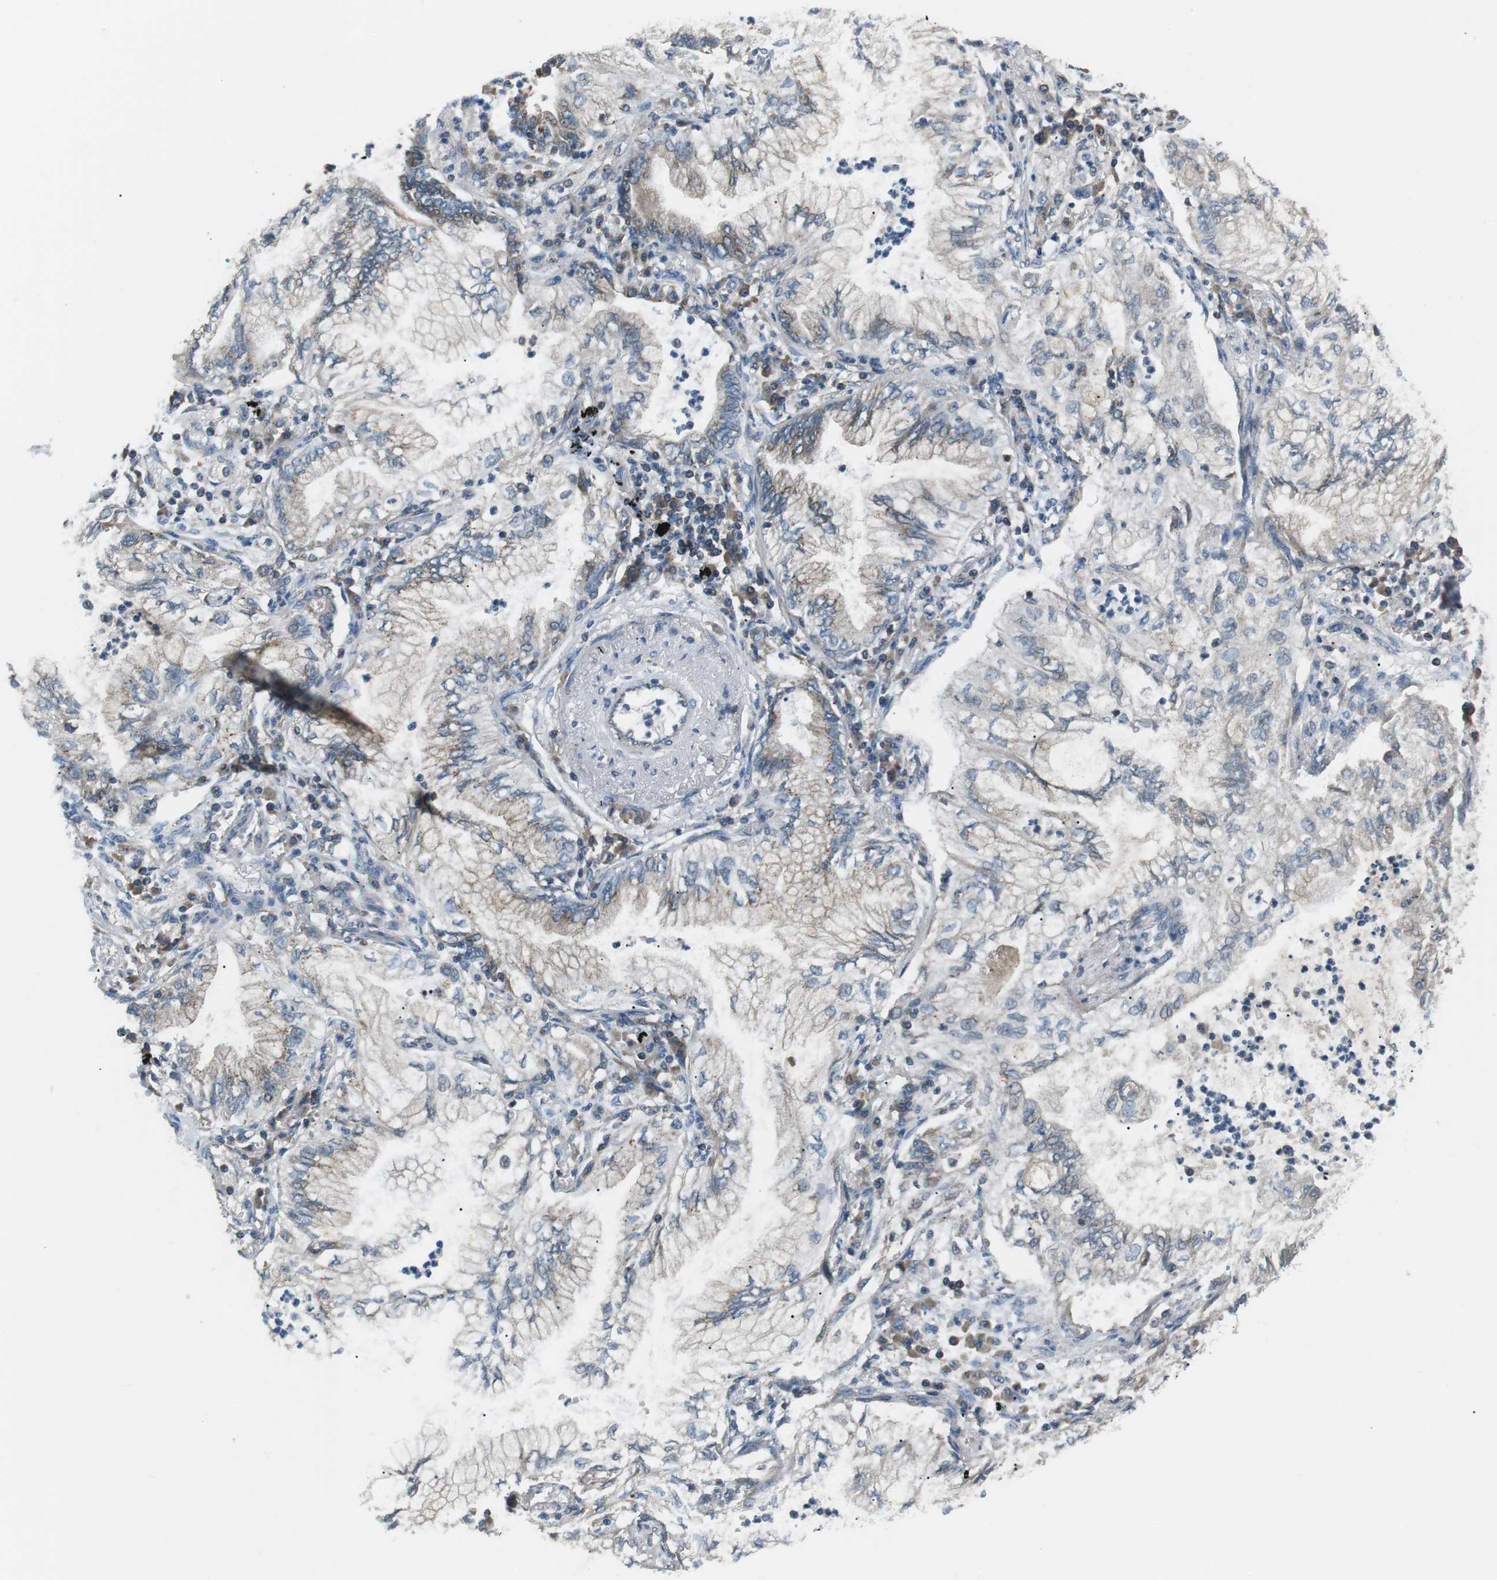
{"staining": {"intensity": "moderate", "quantity": "<25%", "location": "cytoplasmic/membranous"}, "tissue": "lung cancer", "cell_type": "Tumor cells", "image_type": "cancer", "snomed": [{"axis": "morphology", "description": "Normal tissue, NOS"}, {"axis": "morphology", "description": "Adenocarcinoma, NOS"}, {"axis": "topography", "description": "Bronchus"}, {"axis": "topography", "description": "Lung"}], "caption": "The photomicrograph demonstrates staining of lung adenocarcinoma, revealing moderate cytoplasmic/membranous protein positivity (brown color) within tumor cells. The staining was performed using DAB (3,3'-diaminobenzidine), with brown indicating positive protein expression. Nuclei are stained blue with hematoxylin.", "gene": "FAM3B", "patient": {"sex": "female", "age": 70}}